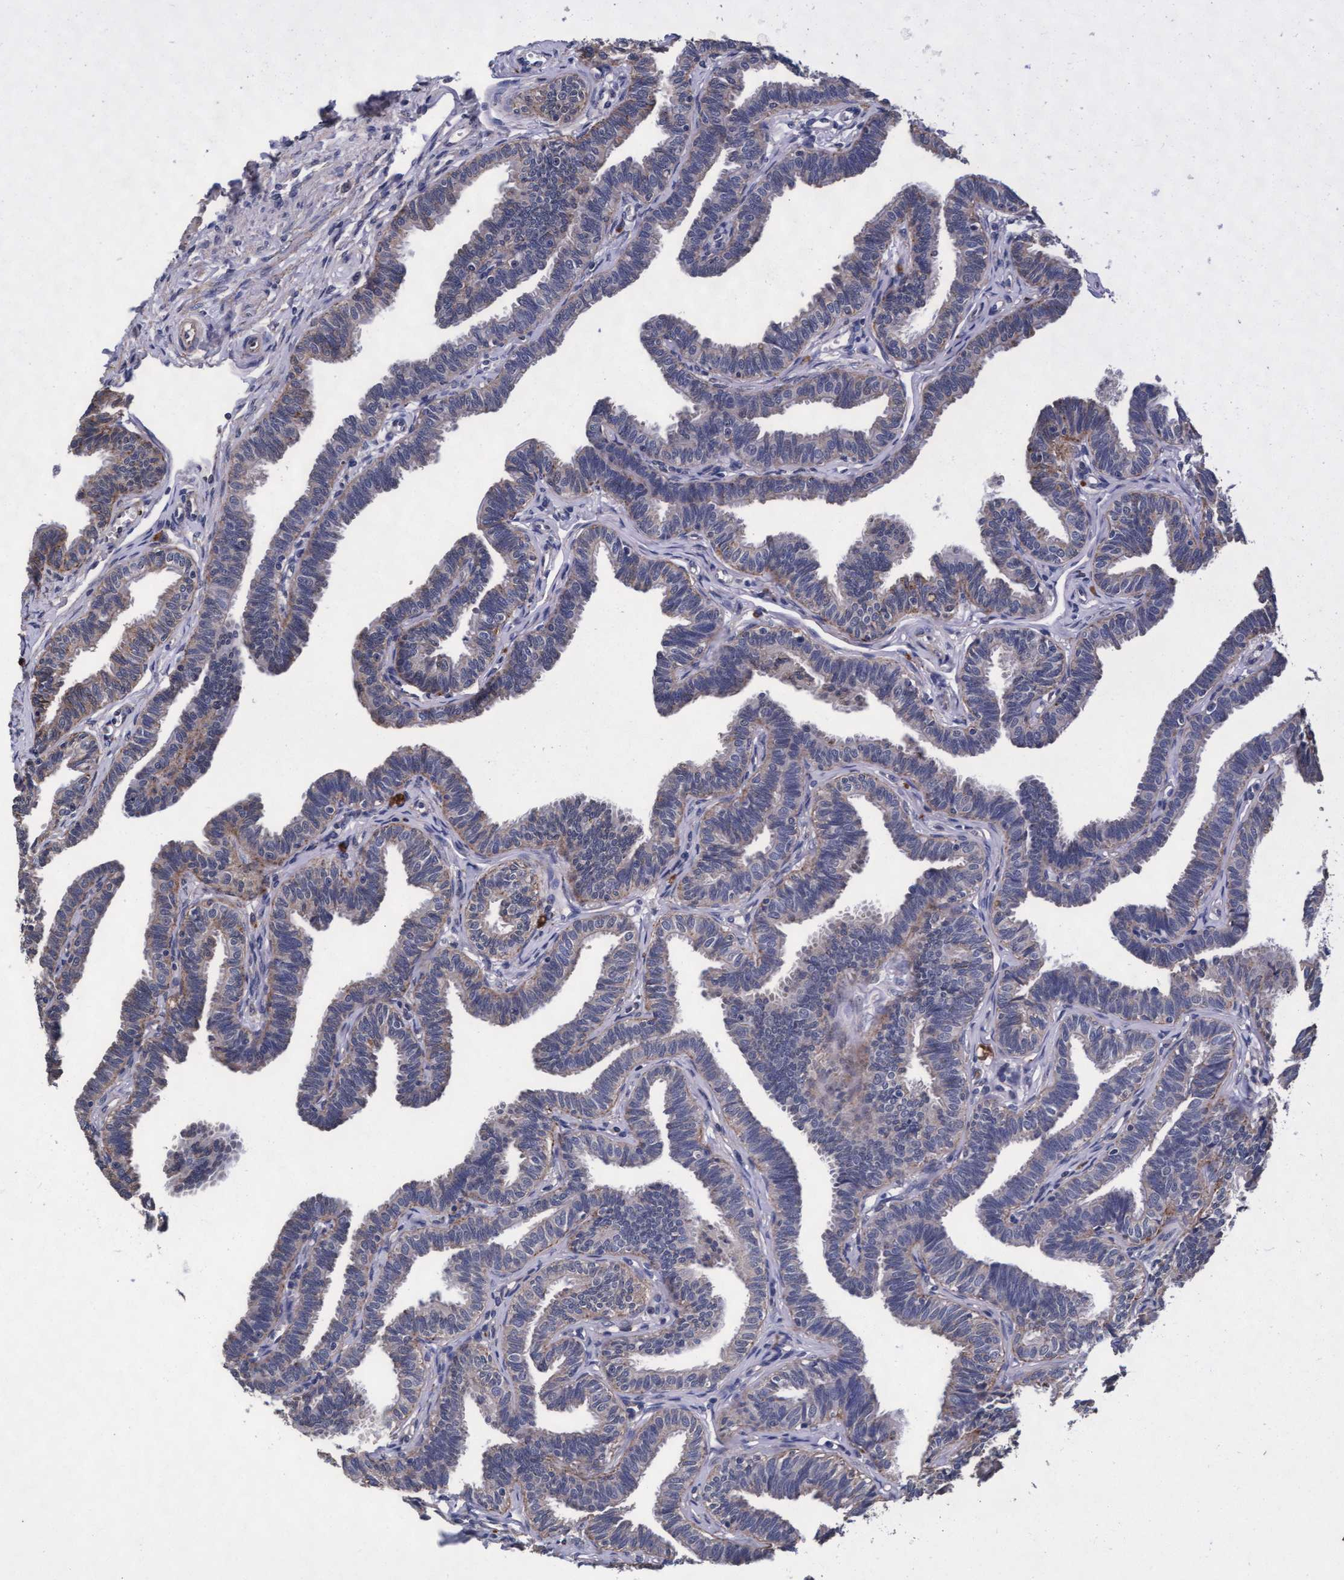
{"staining": {"intensity": "negative", "quantity": "none", "location": "none"}, "tissue": "fallopian tube", "cell_type": "Glandular cells", "image_type": "normal", "snomed": [{"axis": "morphology", "description": "Normal tissue, NOS"}, {"axis": "topography", "description": "Fallopian tube"}, {"axis": "topography", "description": "Ovary"}], "caption": "Immunohistochemistry histopathology image of normal human fallopian tube stained for a protein (brown), which shows no positivity in glandular cells.", "gene": "CPQ", "patient": {"sex": "female", "age": 23}}